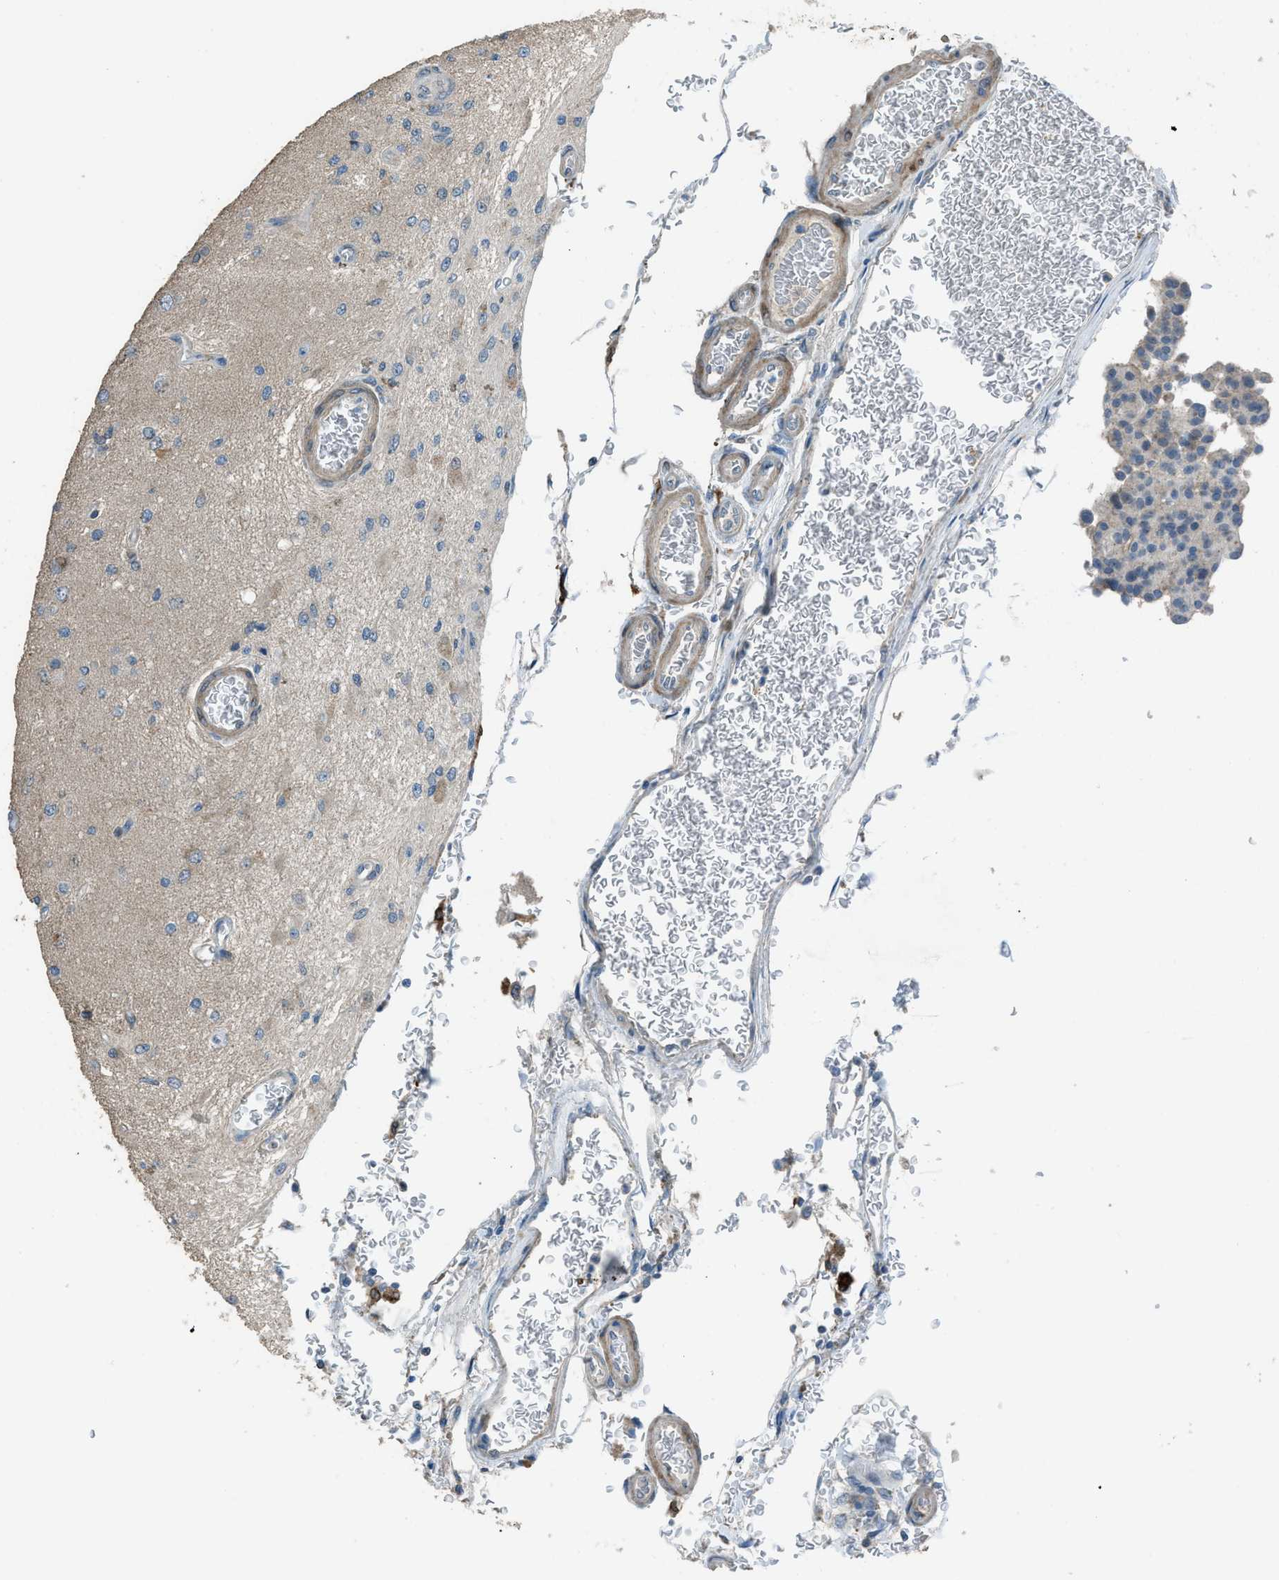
{"staining": {"intensity": "weak", "quantity": "<25%", "location": "cytoplasmic/membranous"}, "tissue": "glioma", "cell_type": "Tumor cells", "image_type": "cancer", "snomed": [{"axis": "morphology", "description": "Normal tissue, NOS"}, {"axis": "morphology", "description": "Glioma, malignant, High grade"}, {"axis": "topography", "description": "Cerebral cortex"}], "caption": "Glioma stained for a protein using IHC reveals no staining tumor cells.", "gene": "TIMD4", "patient": {"sex": "male", "age": 77}}